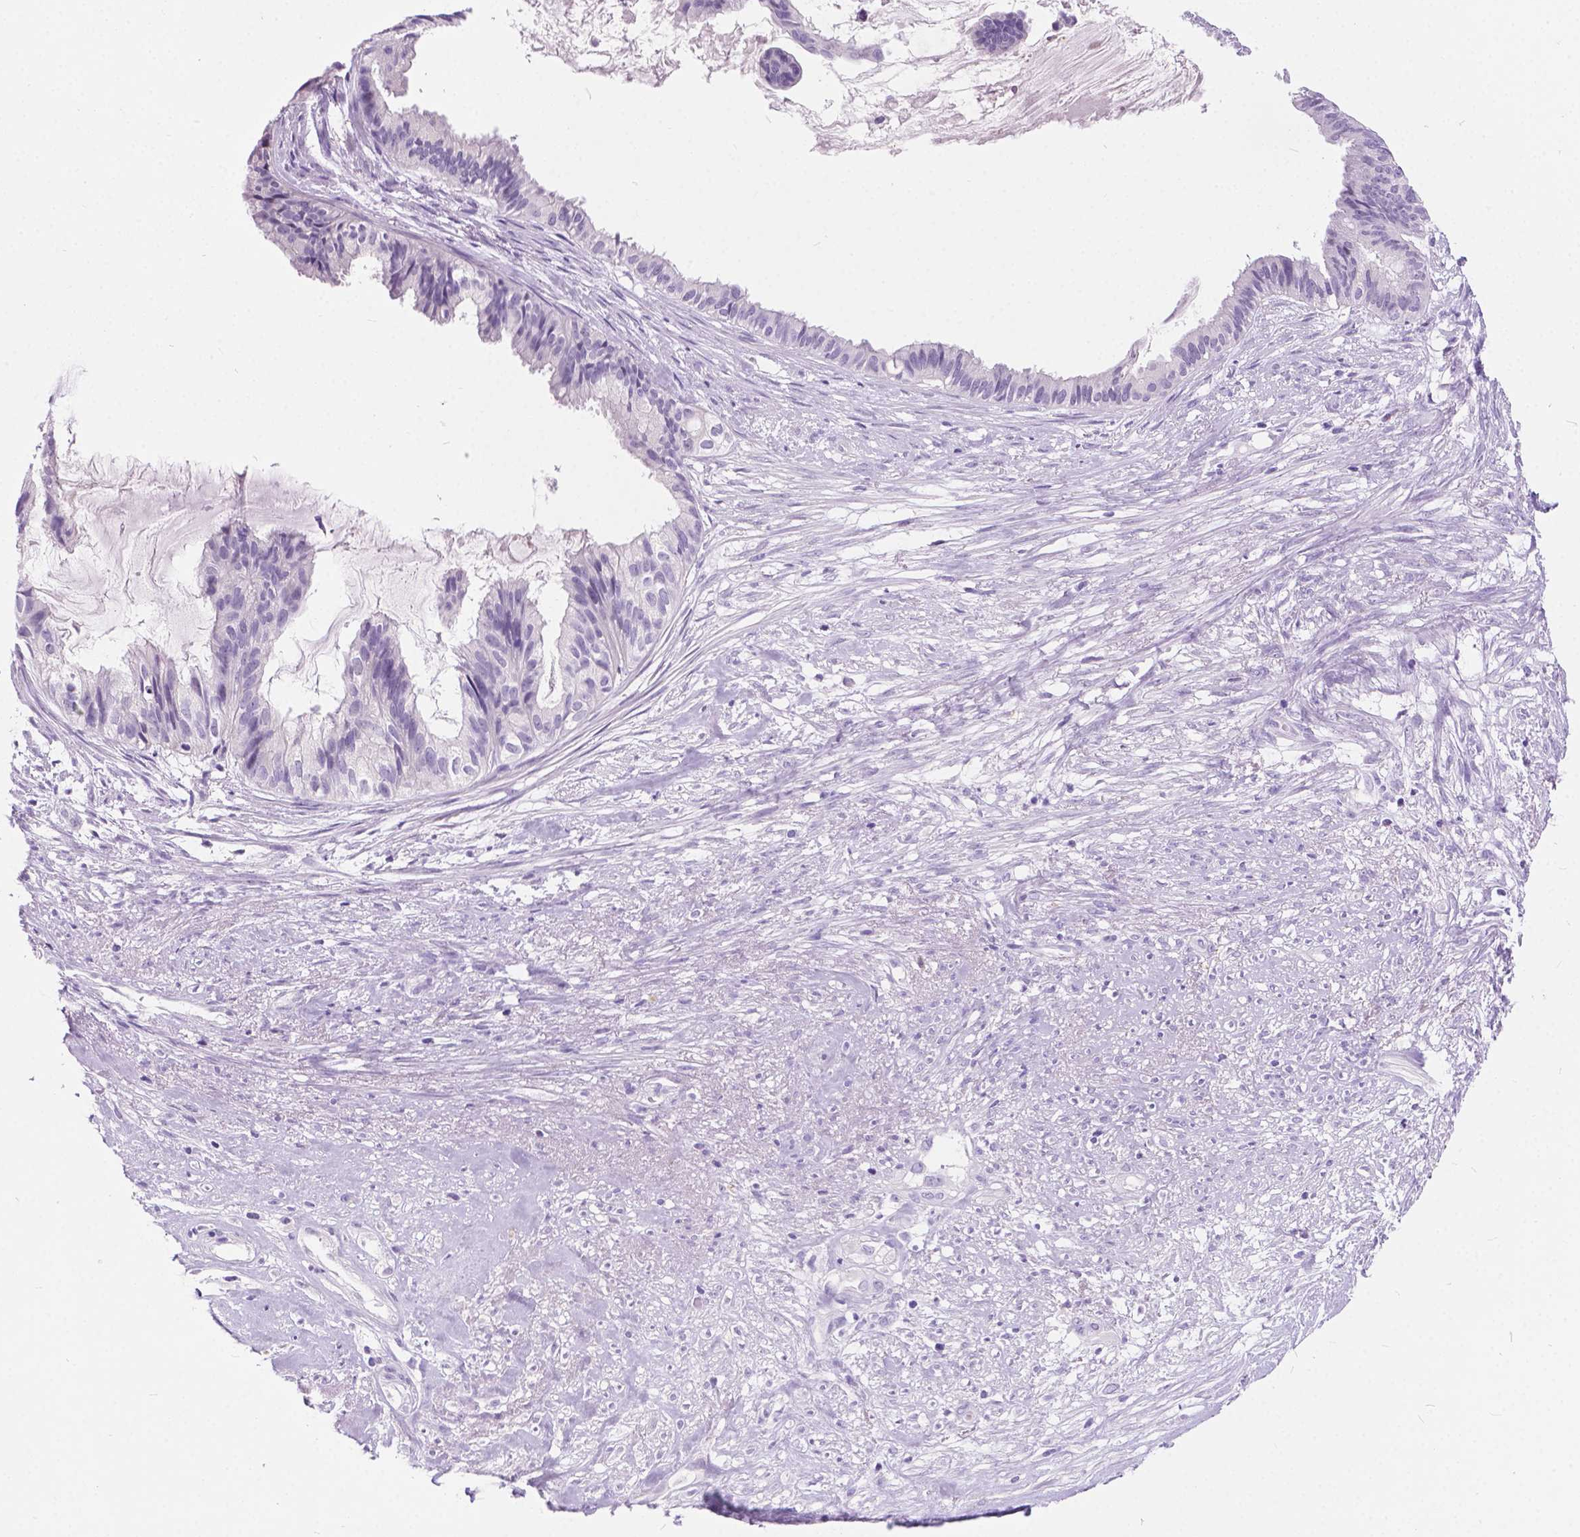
{"staining": {"intensity": "negative", "quantity": "none", "location": "none"}, "tissue": "endometrial cancer", "cell_type": "Tumor cells", "image_type": "cancer", "snomed": [{"axis": "morphology", "description": "Adenocarcinoma, NOS"}, {"axis": "topography", "description": "Endometrium"}], "caption": "Protein analysis of endometrial cancer (adenocarcinoma) exhibits no significant expression in tumor cells.", "gene": "ARMS2", "patient": {"sex": "female", "age": 86}}